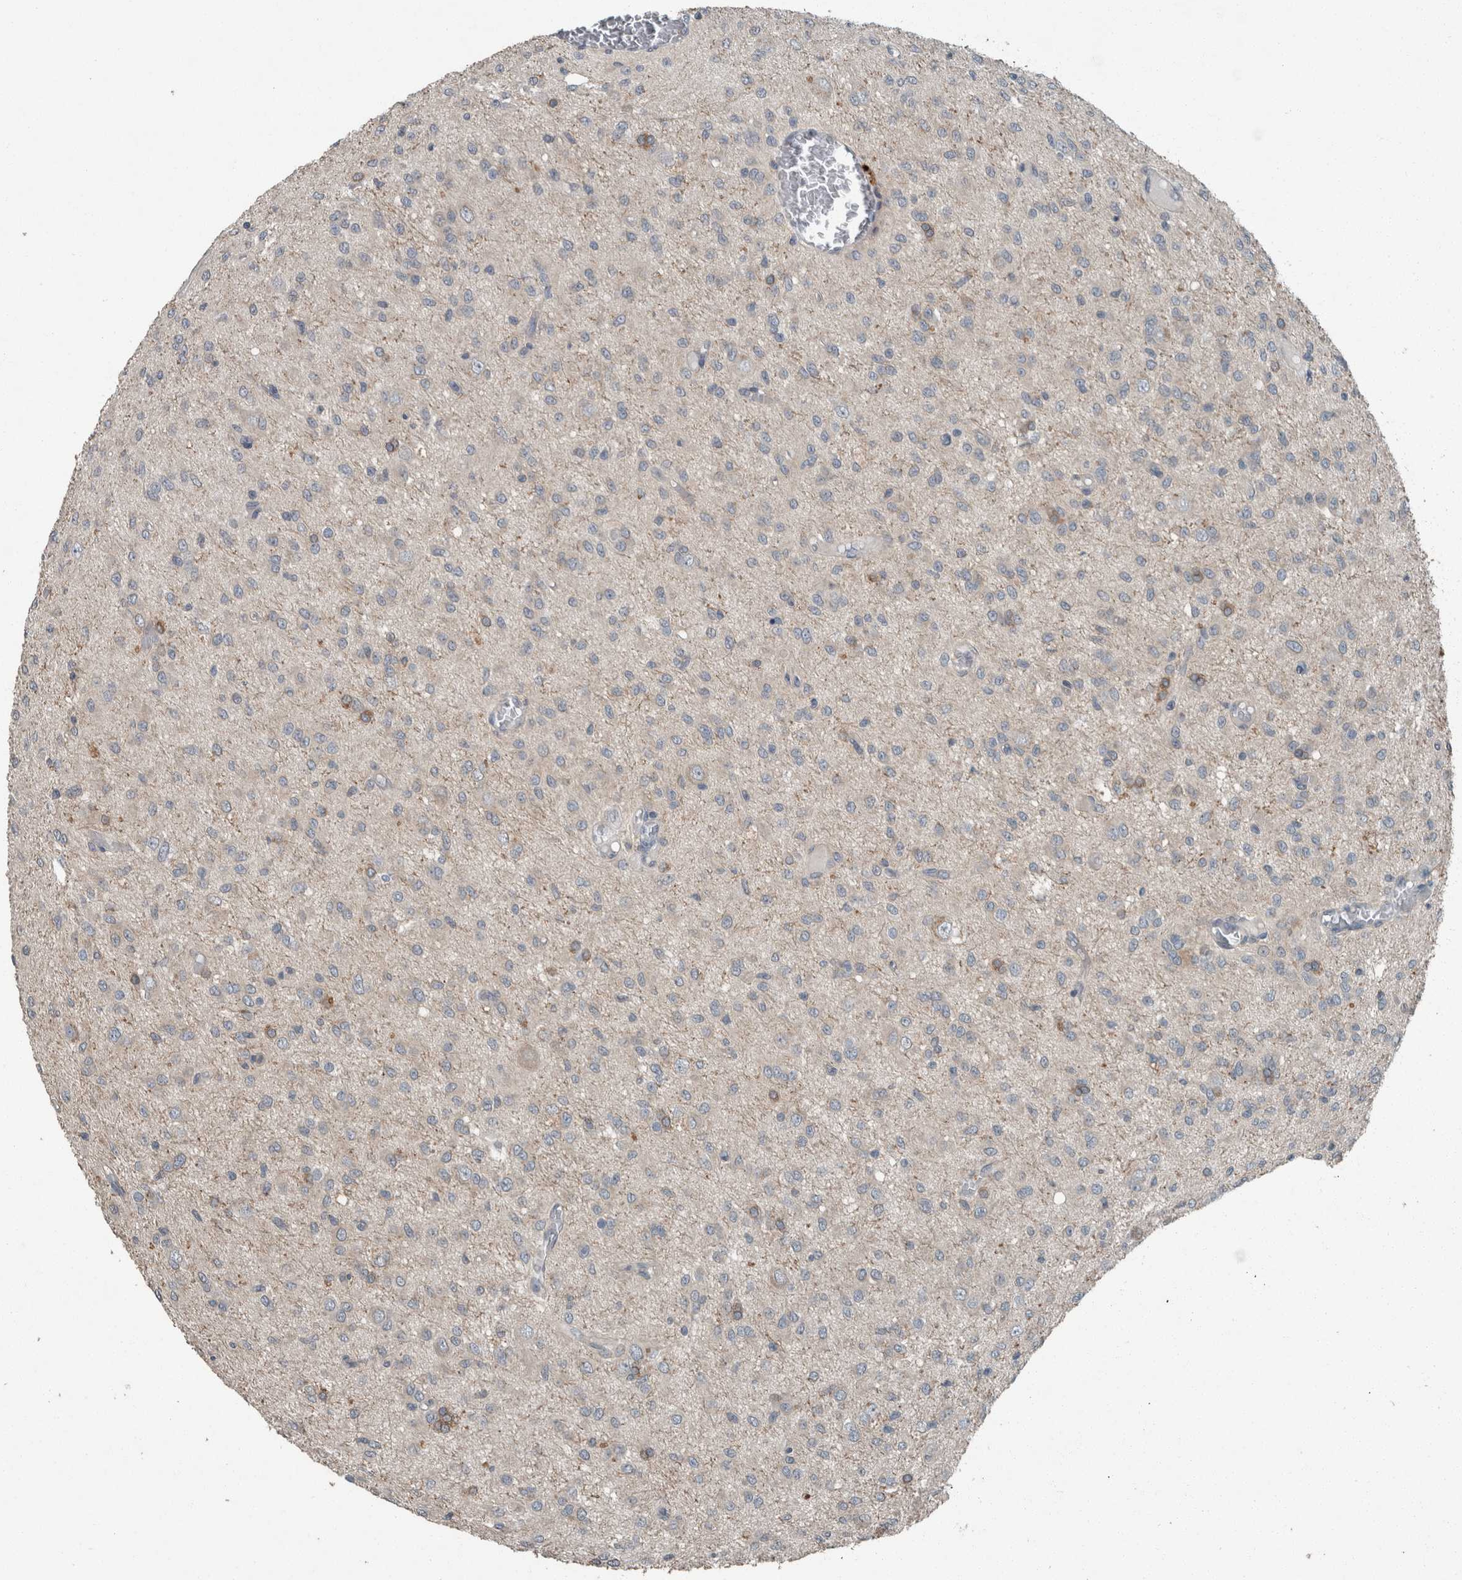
{"staining": {"intensity": "negative", "quantity": "none", "location": "none"}, "tissue": "glioma", "cell_type": "Tumor cells", "image_type": "cancer", "snomed": [{"axis": "morphology", "description": "Glioma, malignant, High grade"}, {"axis": "topography", "description": "Brain"}], "caption": "IHC of human glioma reveals no positivity in tumor cells.", "gene": "KNTC1", "patient": {"sex": "female", "age": 59}}